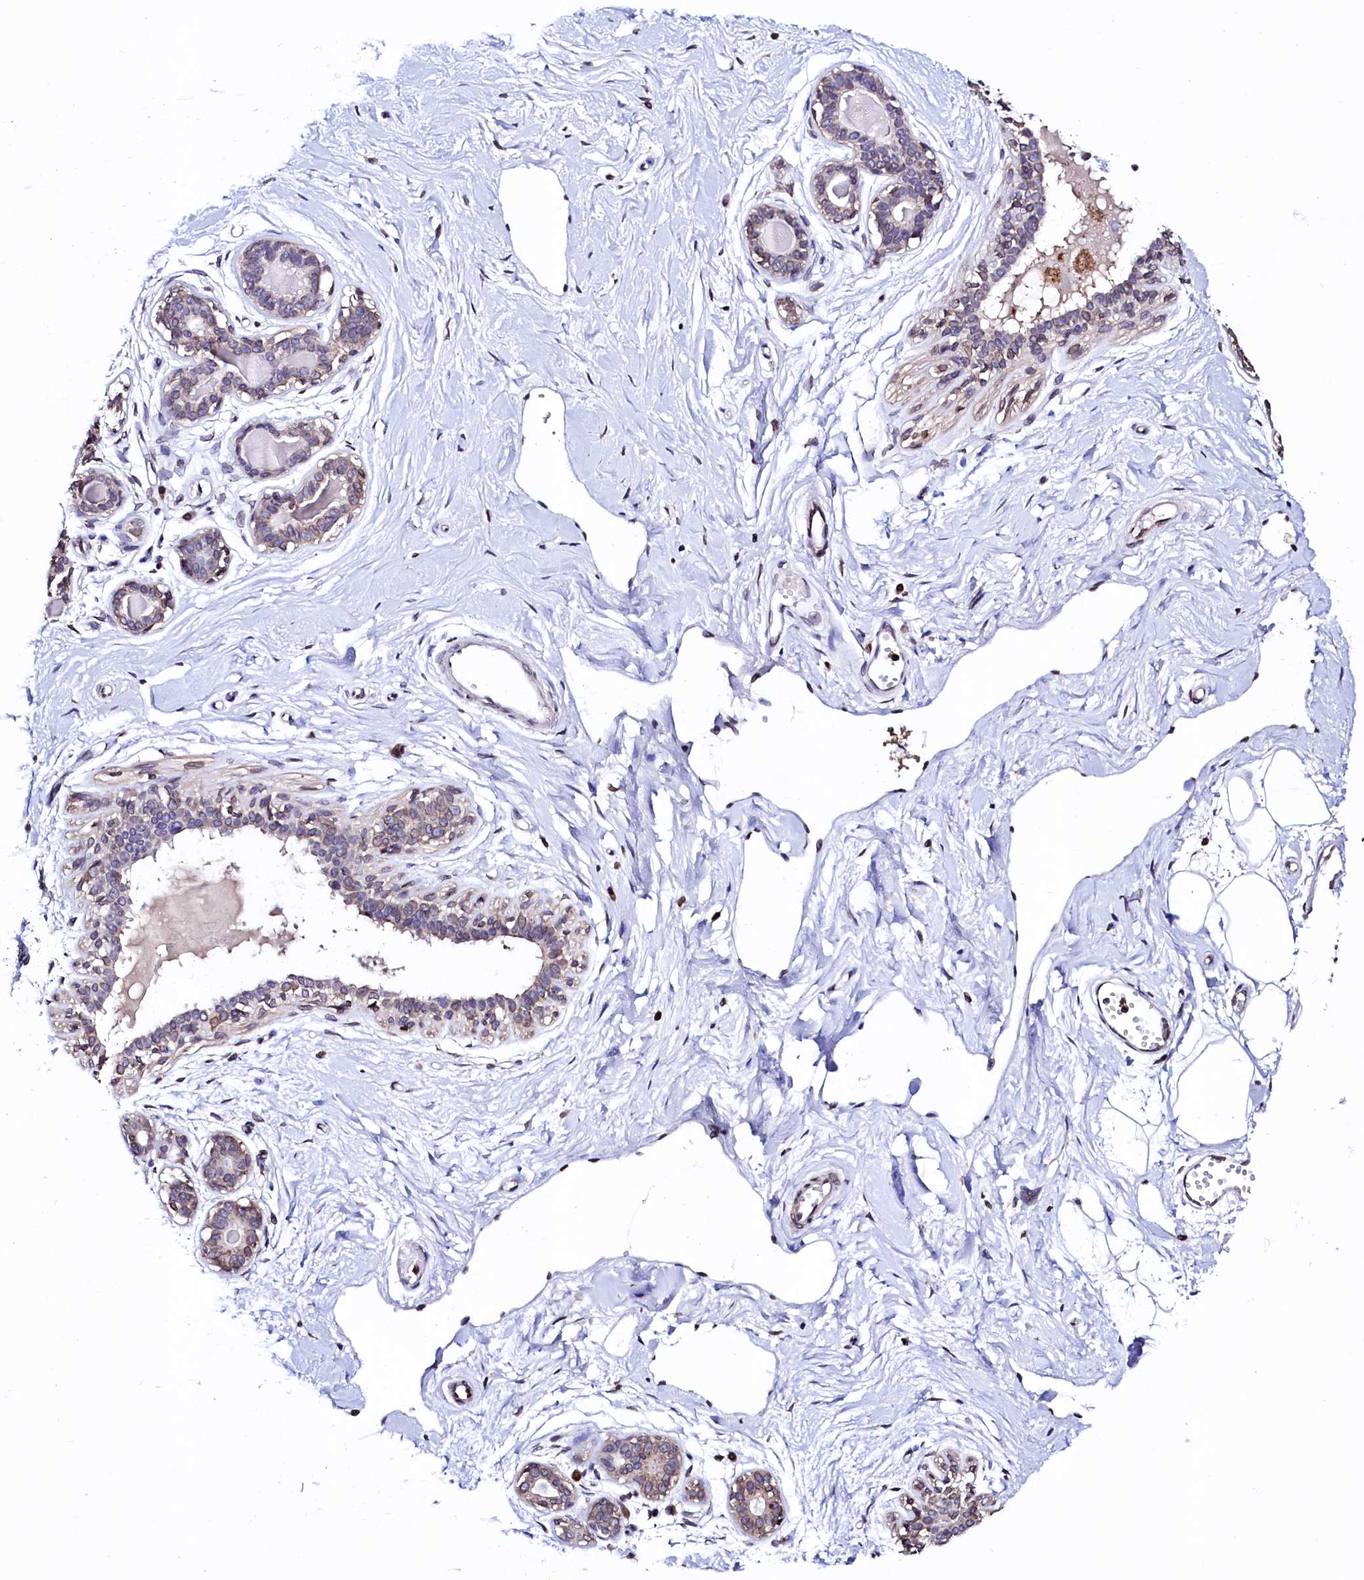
{"staining": {"intensity": "negative", "quantity": "none", "location": "none"}, "tissue": "breast", "cell_type": "Adipocytes", "image_type": "normal", "snomed": [{"axis": "morphology", "description": "Normal tissue, NOS"}, {"axis": "topography", "description": "Breast"}], "caption": "The photomicrograph demonstrates no significant expression in adipocytes of breast.", "gene": "HAND1", "patient": {"sex": "female", "age": 45}}